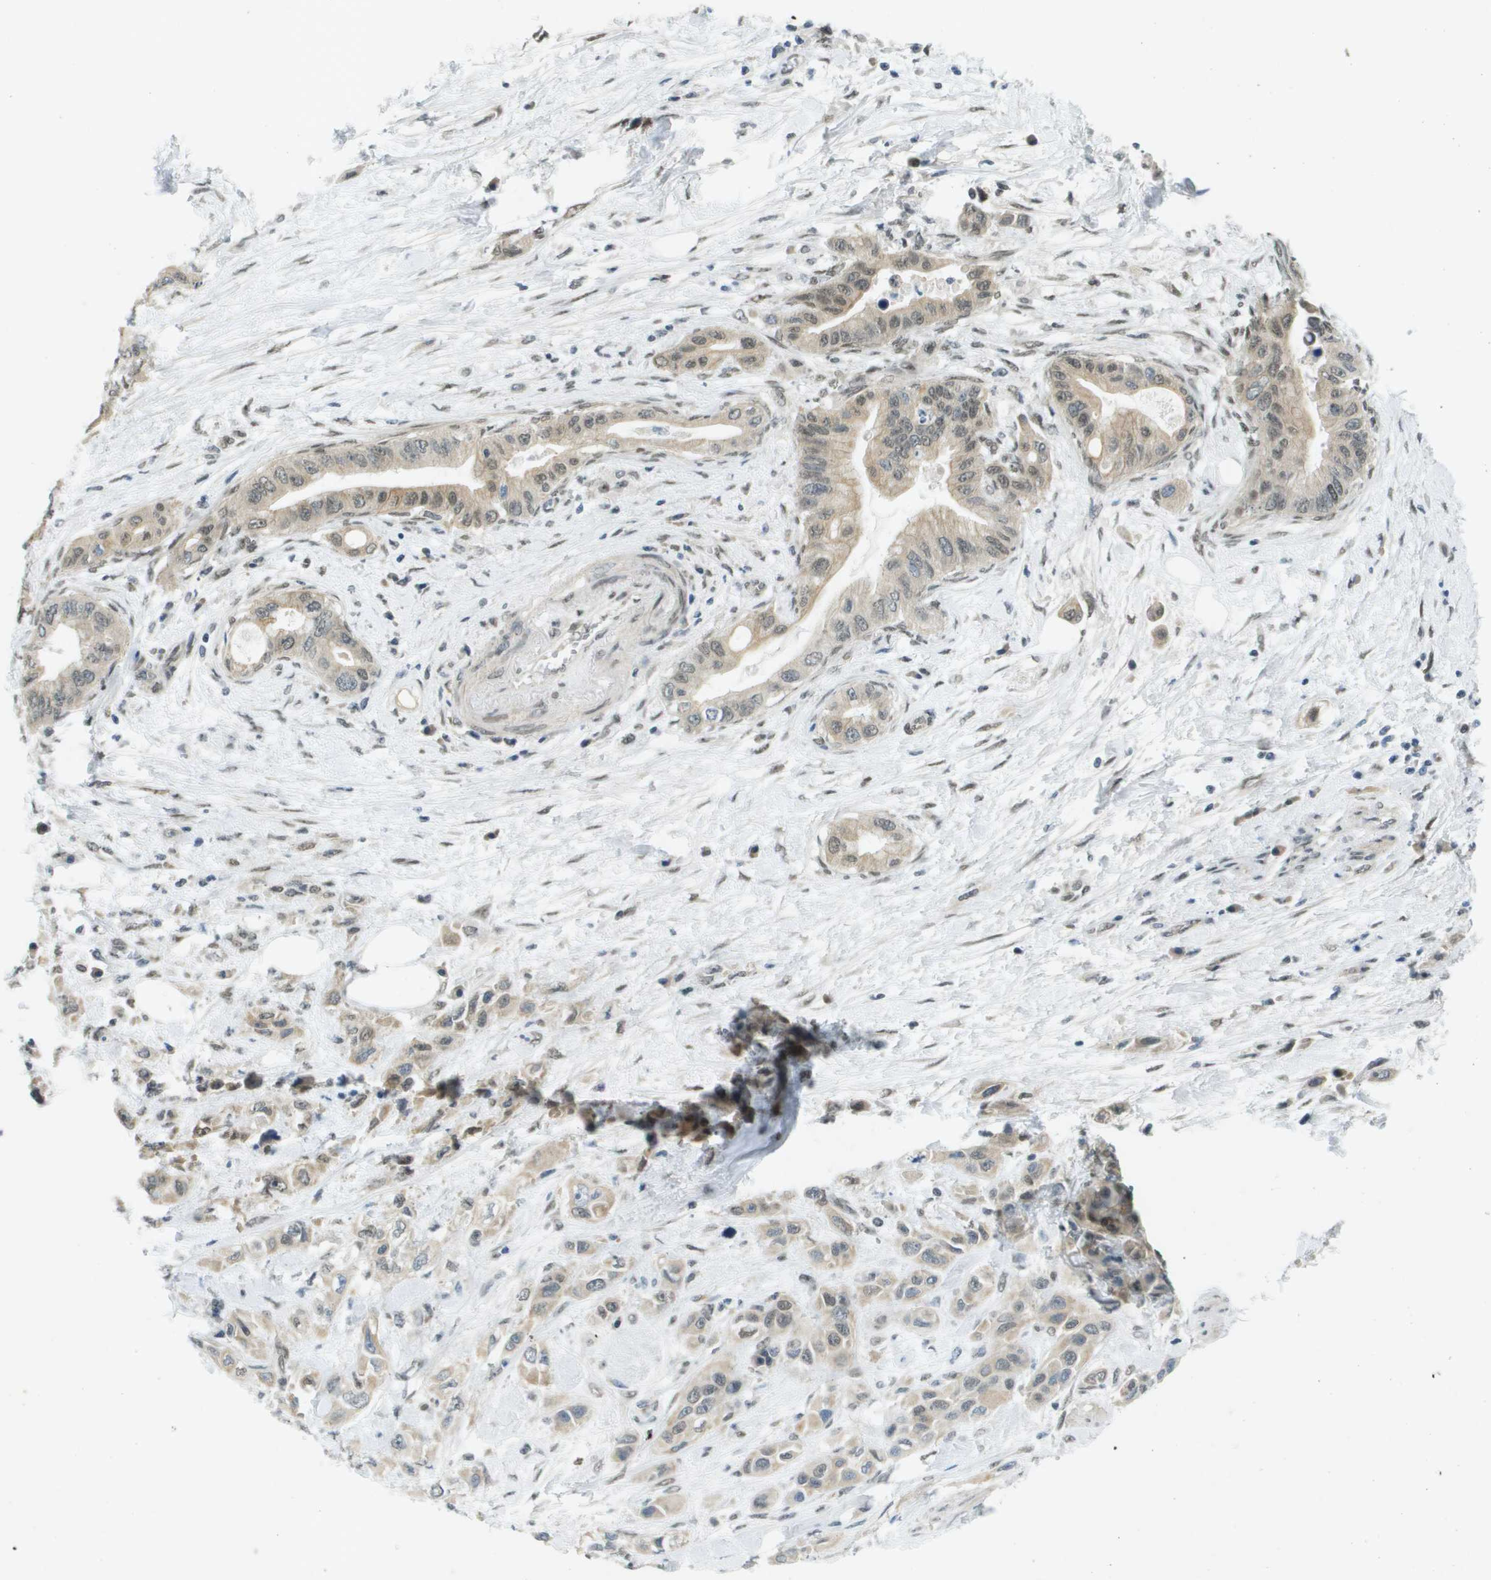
{"staining": {"intensity": "weak", "quantity": "25%-75%", "location": "cytoplasmic/membranous,nuclear"}, "tissue": "pancreatic cancer", "cell_type": "Tumor cells", "image_type": "cancer", "snomed": [{"axis": "morphology", "description": "Adenocarcinoma, NOS"}, {"axis": "topography", "description": "Pancreas"}], "caption": "Human pancreatic cancer (adenocarcinoma) stained with a brown dye demonstrates weak cytoplasmic/membranous and nuclear positive positivity in approximately 25%-75% of tumor cells.", "gene": "ARID1B", "patient": {"sex": "female", "age": 73}}